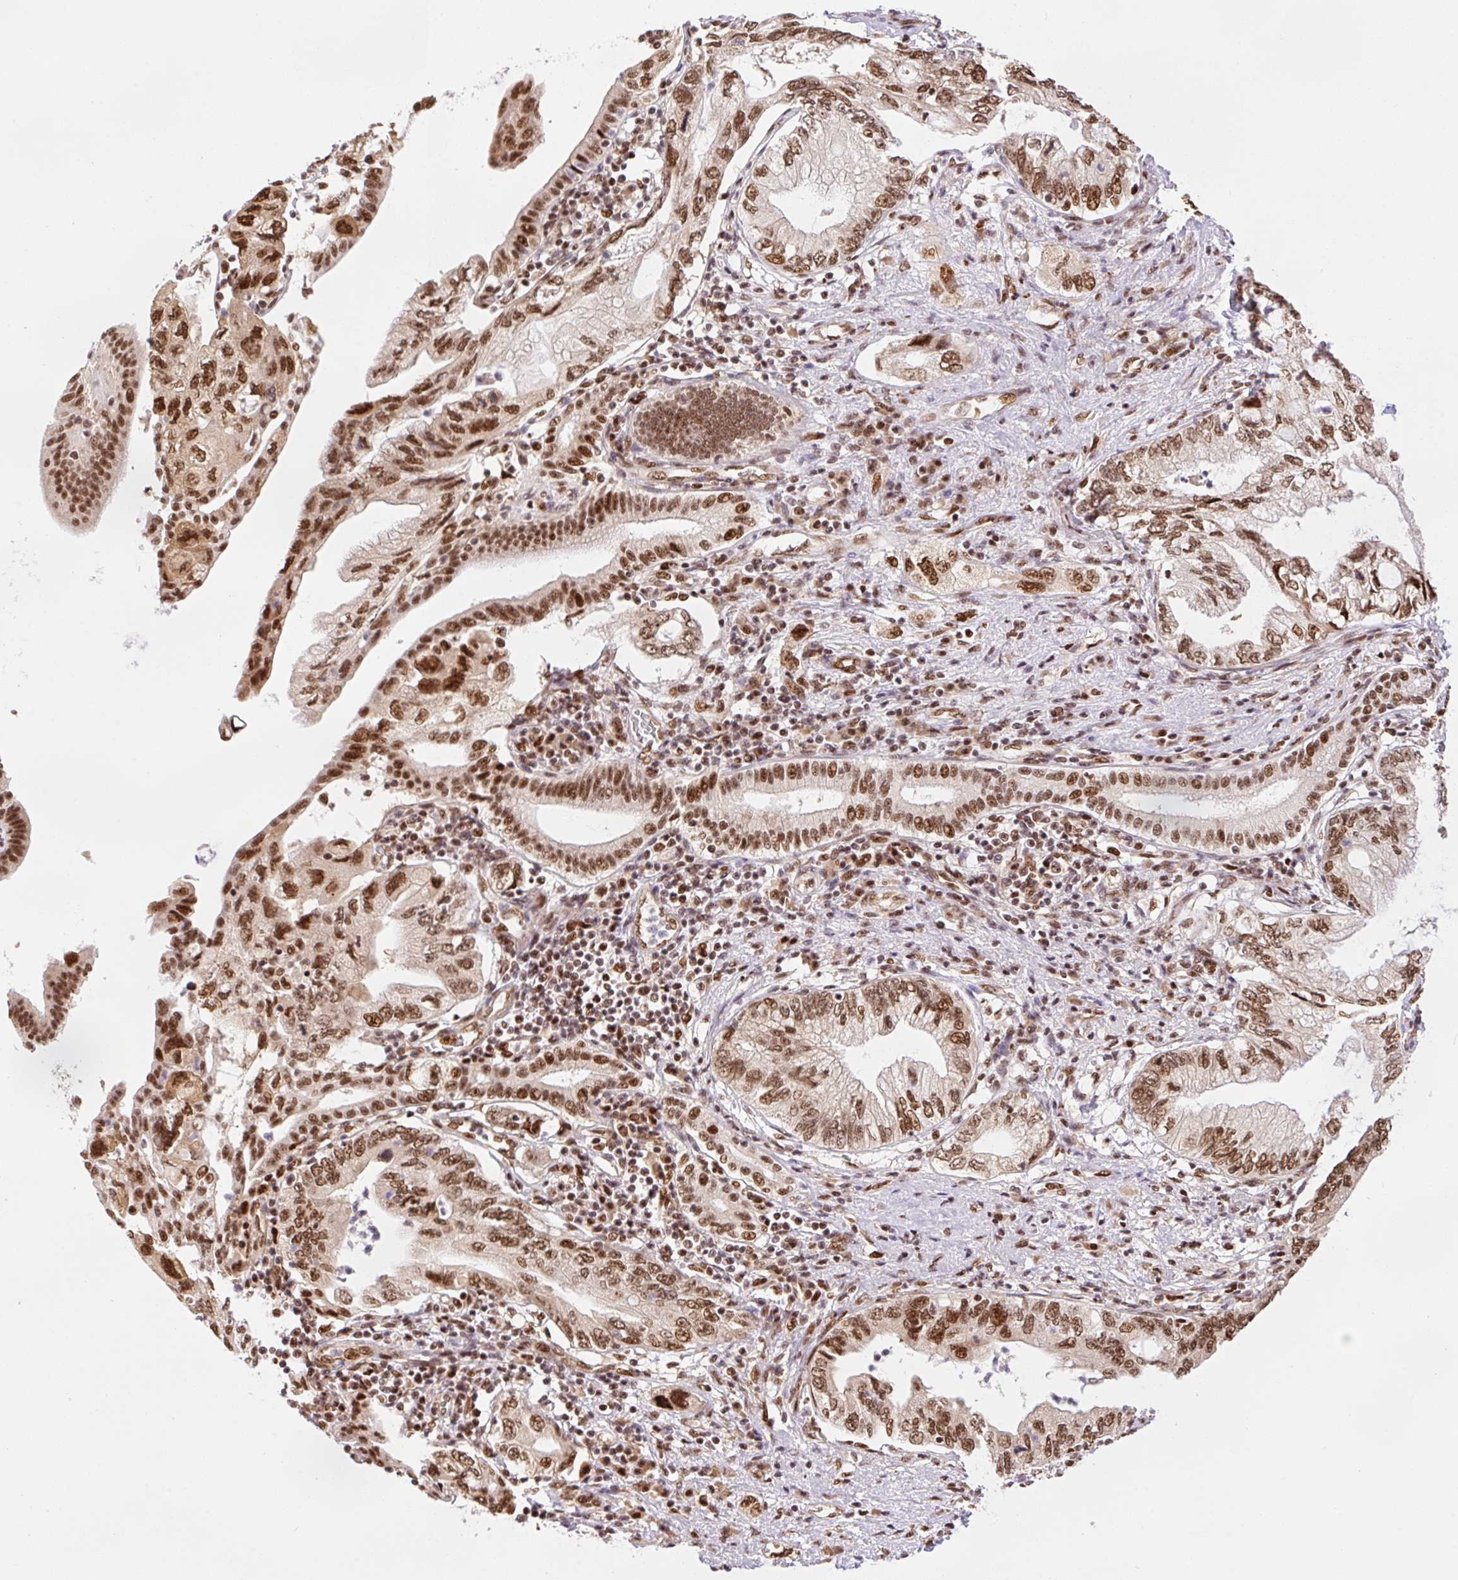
{"staining": {"intensity": "strong", "quantity": ">75%", "location": "nuclear"}, "tissue": "pancreatic cancer", "cell_type": "Tumor cells", "image_type": "cancer", "snomed": [{"axis": "morphology", "description": "Adenocarcinoma, NOS"}, {"axis": "topography", "description": "Pancreas"}], "caption": "Adenocarcinoma (pancreatic) stained with immunohistochemistry (IHC) displays strong nuclear positivity in approximately >75% of tumor cells. The protein of interest is stained brown, and the nuclei are stained in blue (DAB (3,3'-diaminobenzidine) IHC with brightfield microscopy, high magnification).", "gene": "INTS8", "patient": {"sex": "female", "age": 73}}